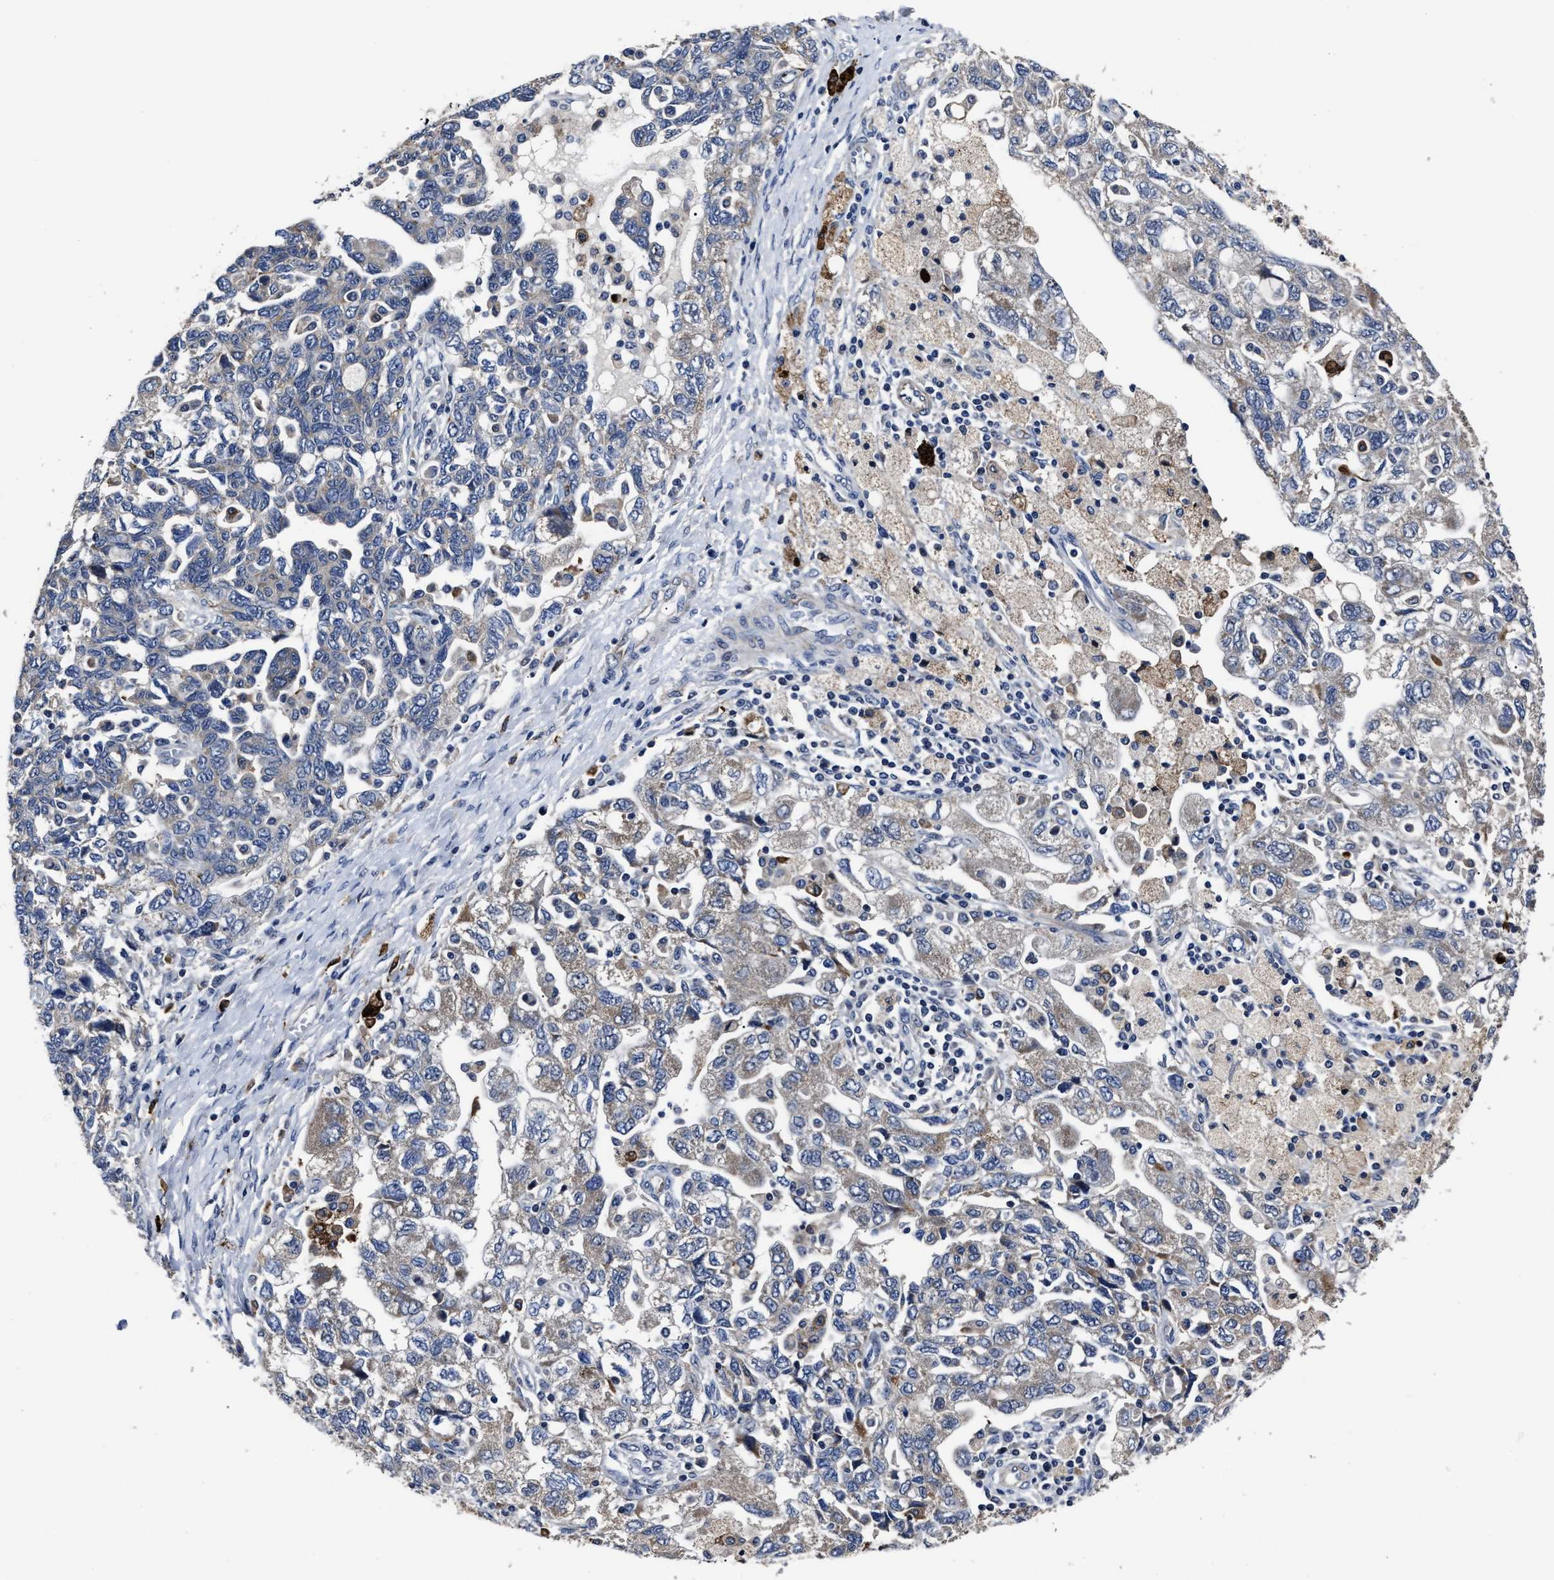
{"staining": {"intensity": "weak", "quantity": "25%-75%", "location": "cytoplasmic/membranous"}, "tissue": "ovarian cancer", "cell_type": "Tumor cells", "image_type": "cancer", "snomed": [{"axis": "morphology", "description": "Carcinoma, NOS"}, {"axis": "morphology", "description": "Cystadenocarcinoma, serous, NOS"}, {"axis": "topography", "description": "Ovary"}], "caption": "This is an image of immunohistochemistry (IHC) staining of carcinoma (ovarian), which shows weak positivity in the cytoplasmic/membranous of tumor cells.", "gene": "RSBN1L", "patient": {"sex": "female", "age": 69}}